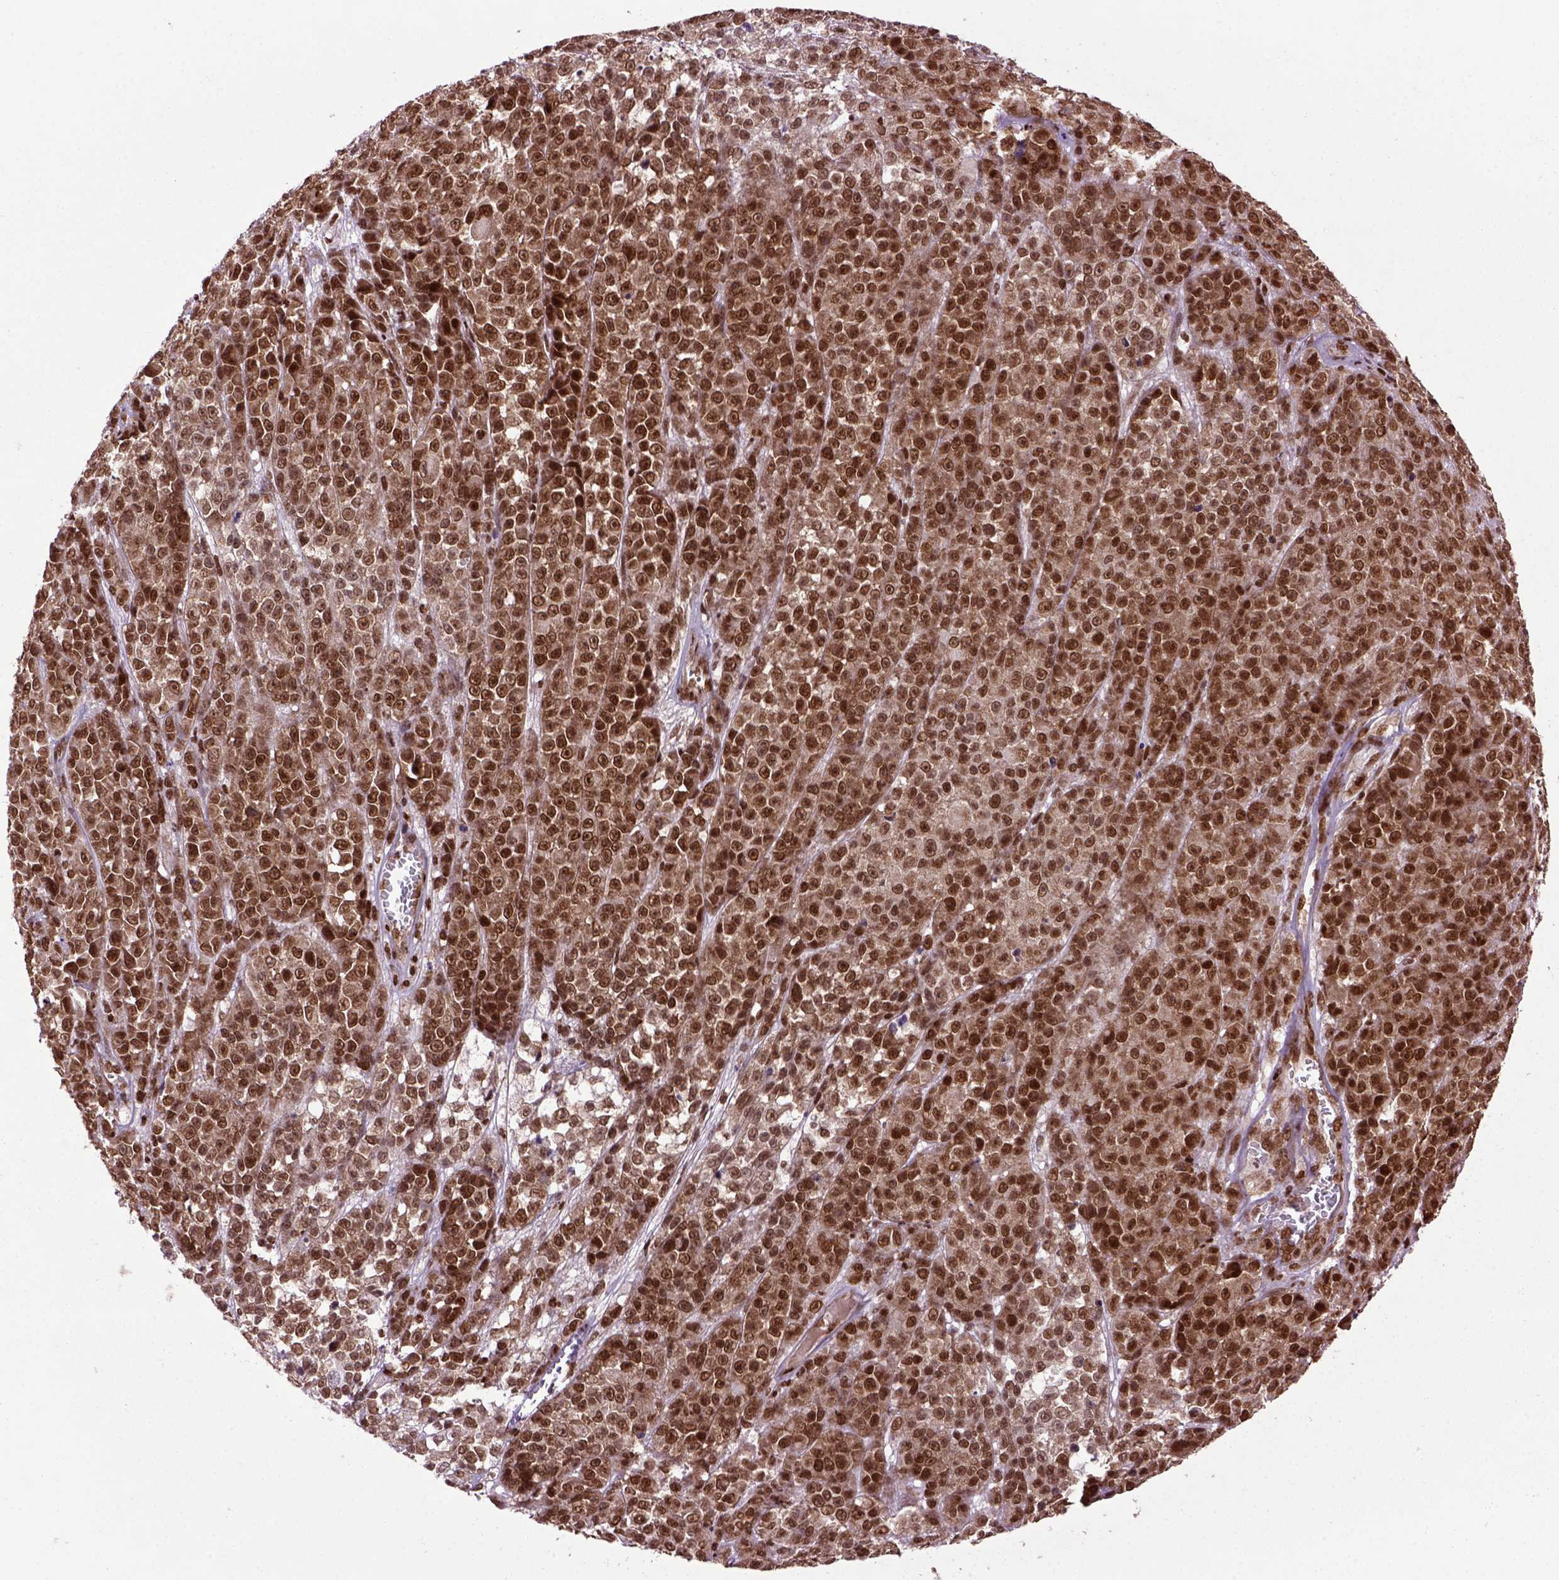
{"staining": {"intensity": "strong", "quantity": ">75%", "location": "cytoplasmic/membranous,nuclear"}, "tissue": "melanoma", "cell_type": "Tumor cells", "image_type": "cancer", "snomed": [{"axis": "morphology", "description": "Malignant melanoma, NOS"}, {"axis": "topography", "description": "Skin"}, {"axis": "topography", "description": "Skin of back"}], "caption": "DAB immunohistochemical staining of human melanoma displays strong cytoplasmic/membranous and nuclear protein expression in approximately >75% of tumor cells. Immunohistochemistry (ihc) stains the protein in brown and the nuclei are stained blue.", "gene": "CELF1", "patient": {"sex": "male", "age": 91}}